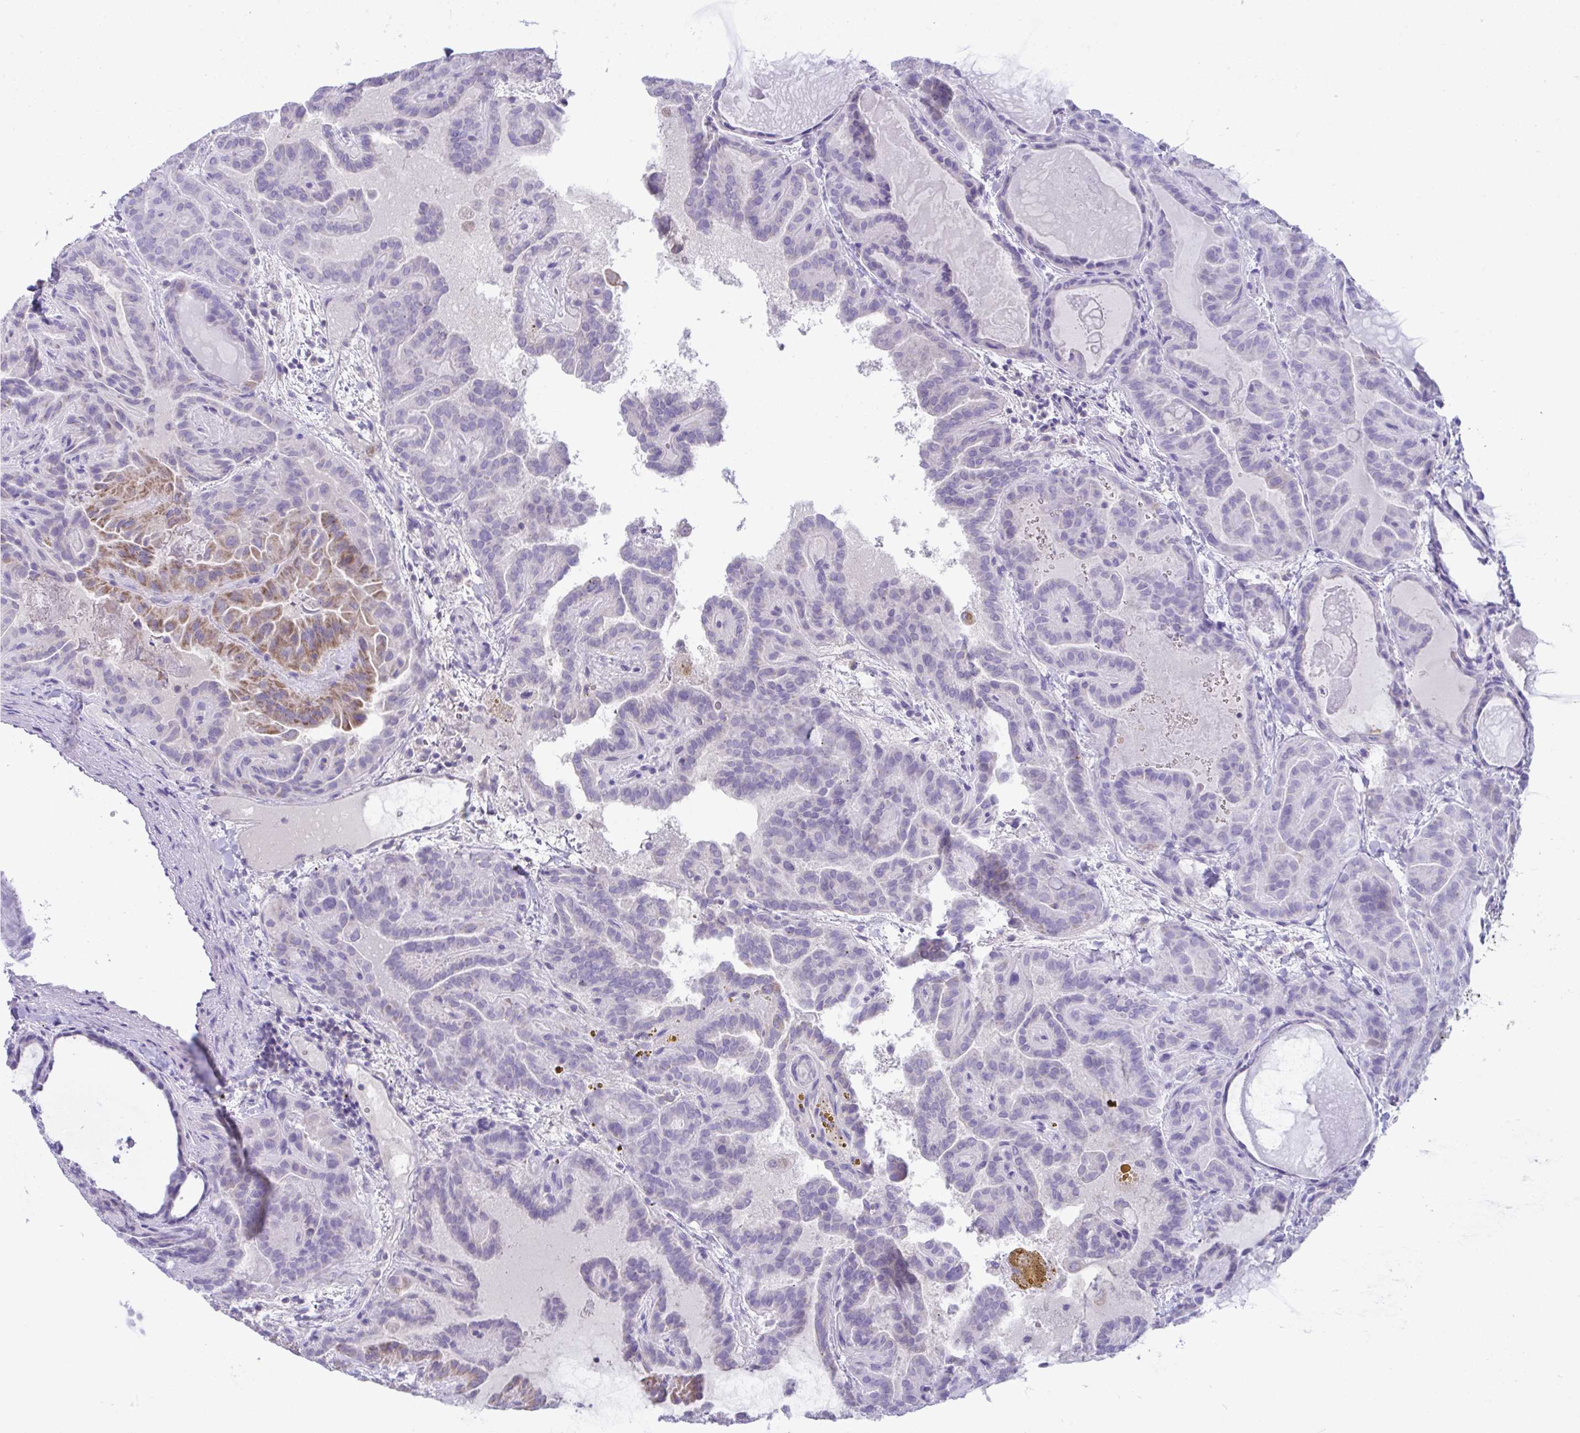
{"staining": {"intensity": "moderate", "quantity": "<25%", "location": "cytoplasmic/membranous"}, "tissue": "thyroid cancer", "cell_type": "Tumor cells", "image_type": "cancer", "snomed": [{"axis": "morphology", "description": "Papillary adenocarcinoma, NOS"}, {"axis": "topography", "description": "Thyroid gland"}], "caption": "A histopathology image showing moderate cytoplasmic/membranous expression in approximately <25% of tumor cells in thyroid cancer (papillary adenocarcinoma), as visualized by brown immunohistochemical staining.", "gene": "PLA2G12B", "patient": {"sex": "female", "age": 46}}